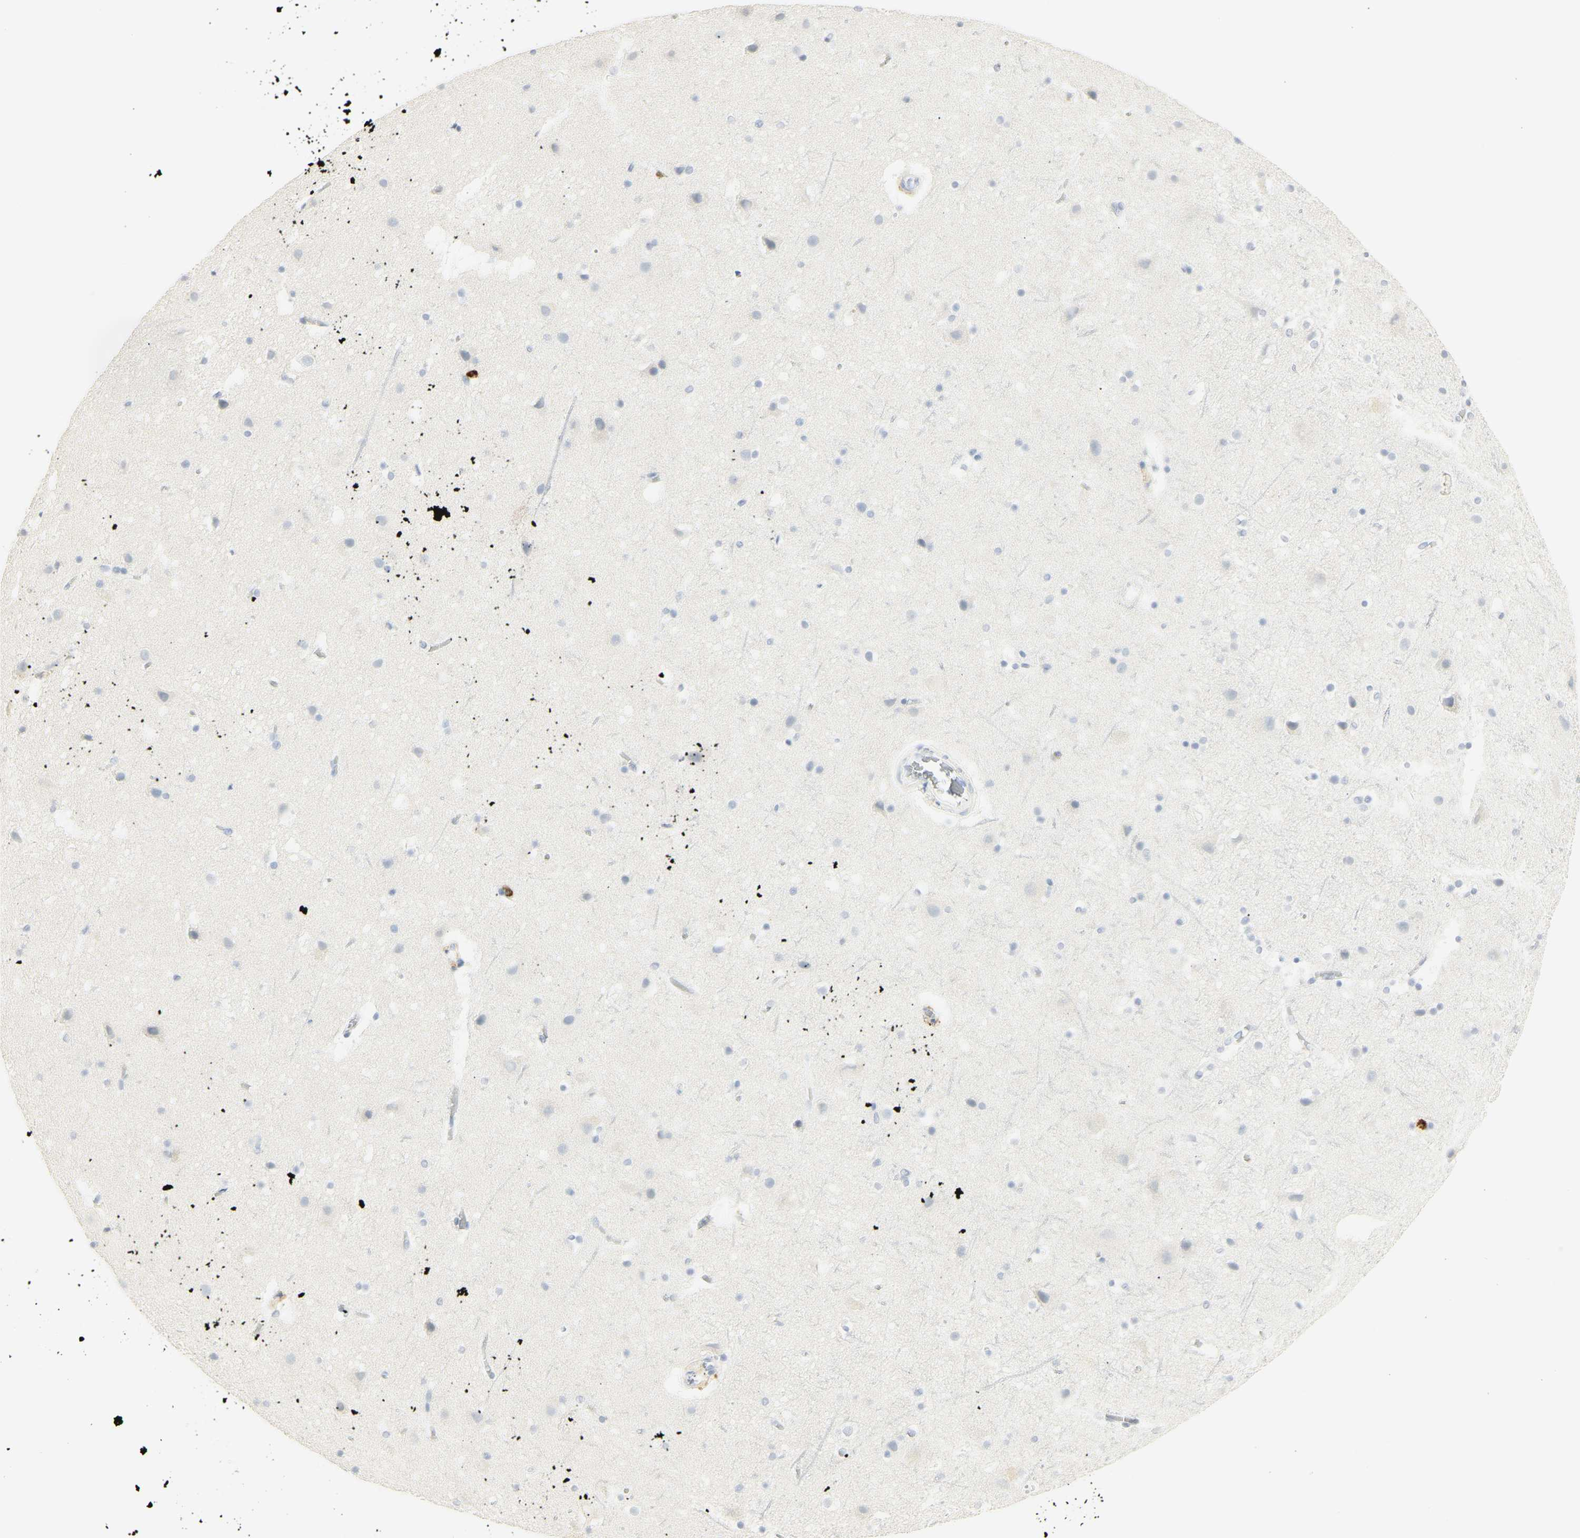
{"staining": {"intensity": "negative", "quantity": "none", "location": "none"}, "tissue": "cerebral cortex", "cell_type": "Endothelial cells", "image_type": "normal", "snomed": [{"axis": "morphology", "description": "Normal tissue, NOS"}, {"axis": "topography", "description": "Cerebral cortex"}], "caption": "Protein analysis of normal cerebral cortex shows no significant expression in endothelial cells.", "gene": "MPO", "patient": {"sex": "male", "age": 45}}